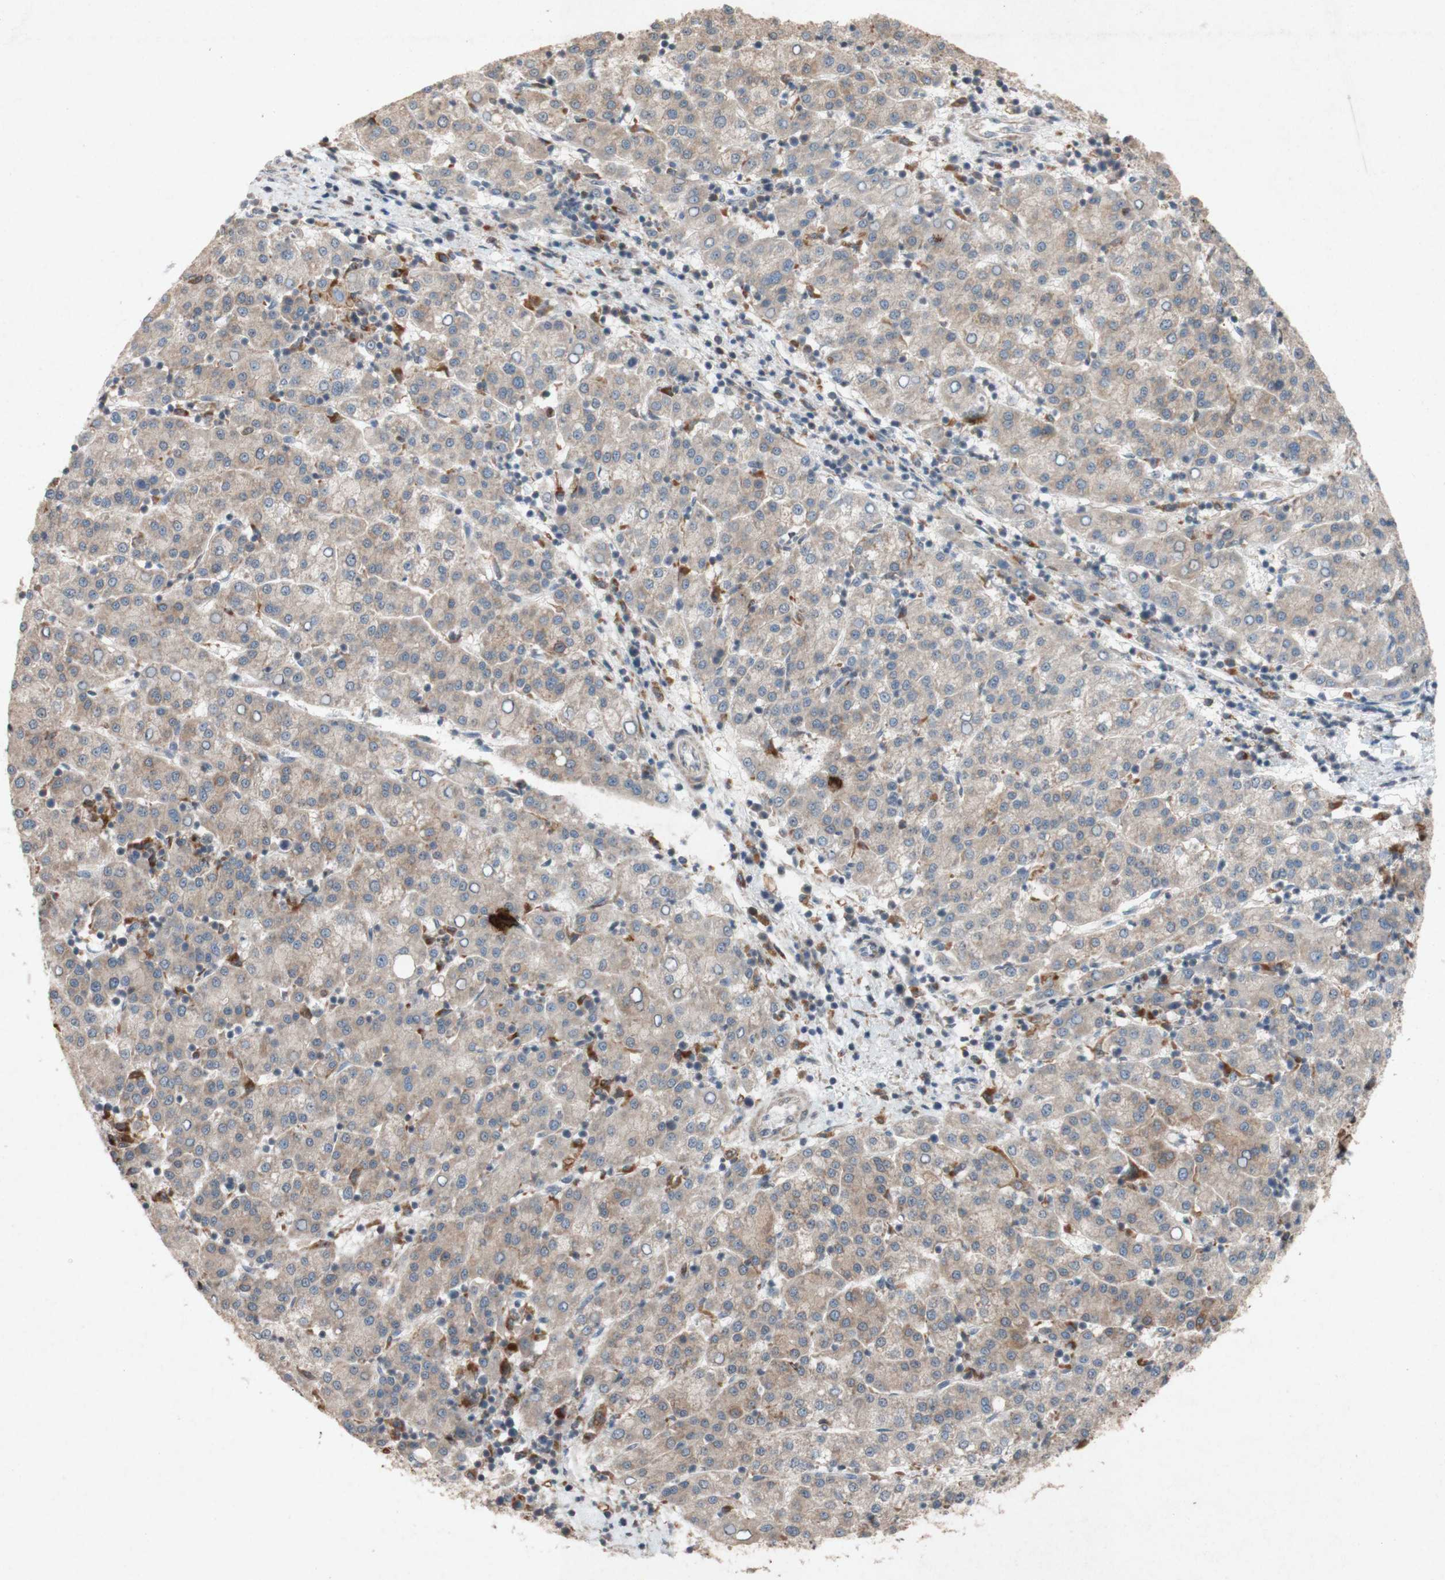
{"staining": {"intensity": "weak", "quantity": "25%-75%", "location": "cytoplasmic/membranous"}, "tissue": "liver cancer", "cell_type": "Tumor cells", "image_type": "cancer", "snomed": [{"axis": "morphology", "description": "Carcinoma, Hepatocellular, NOS"}, {"axis": "topography", "description": "Liver"}], "caption": "This photomicrograph demonstrates immunohistochemistry staining of human liver hepatocellular carcinoma, with low weak cytoplasmic/membranous expression in about 25%-75% of tumor cells.", "gene": "ATP6V1F", "patient": {"sex": "female", "age": 58}}